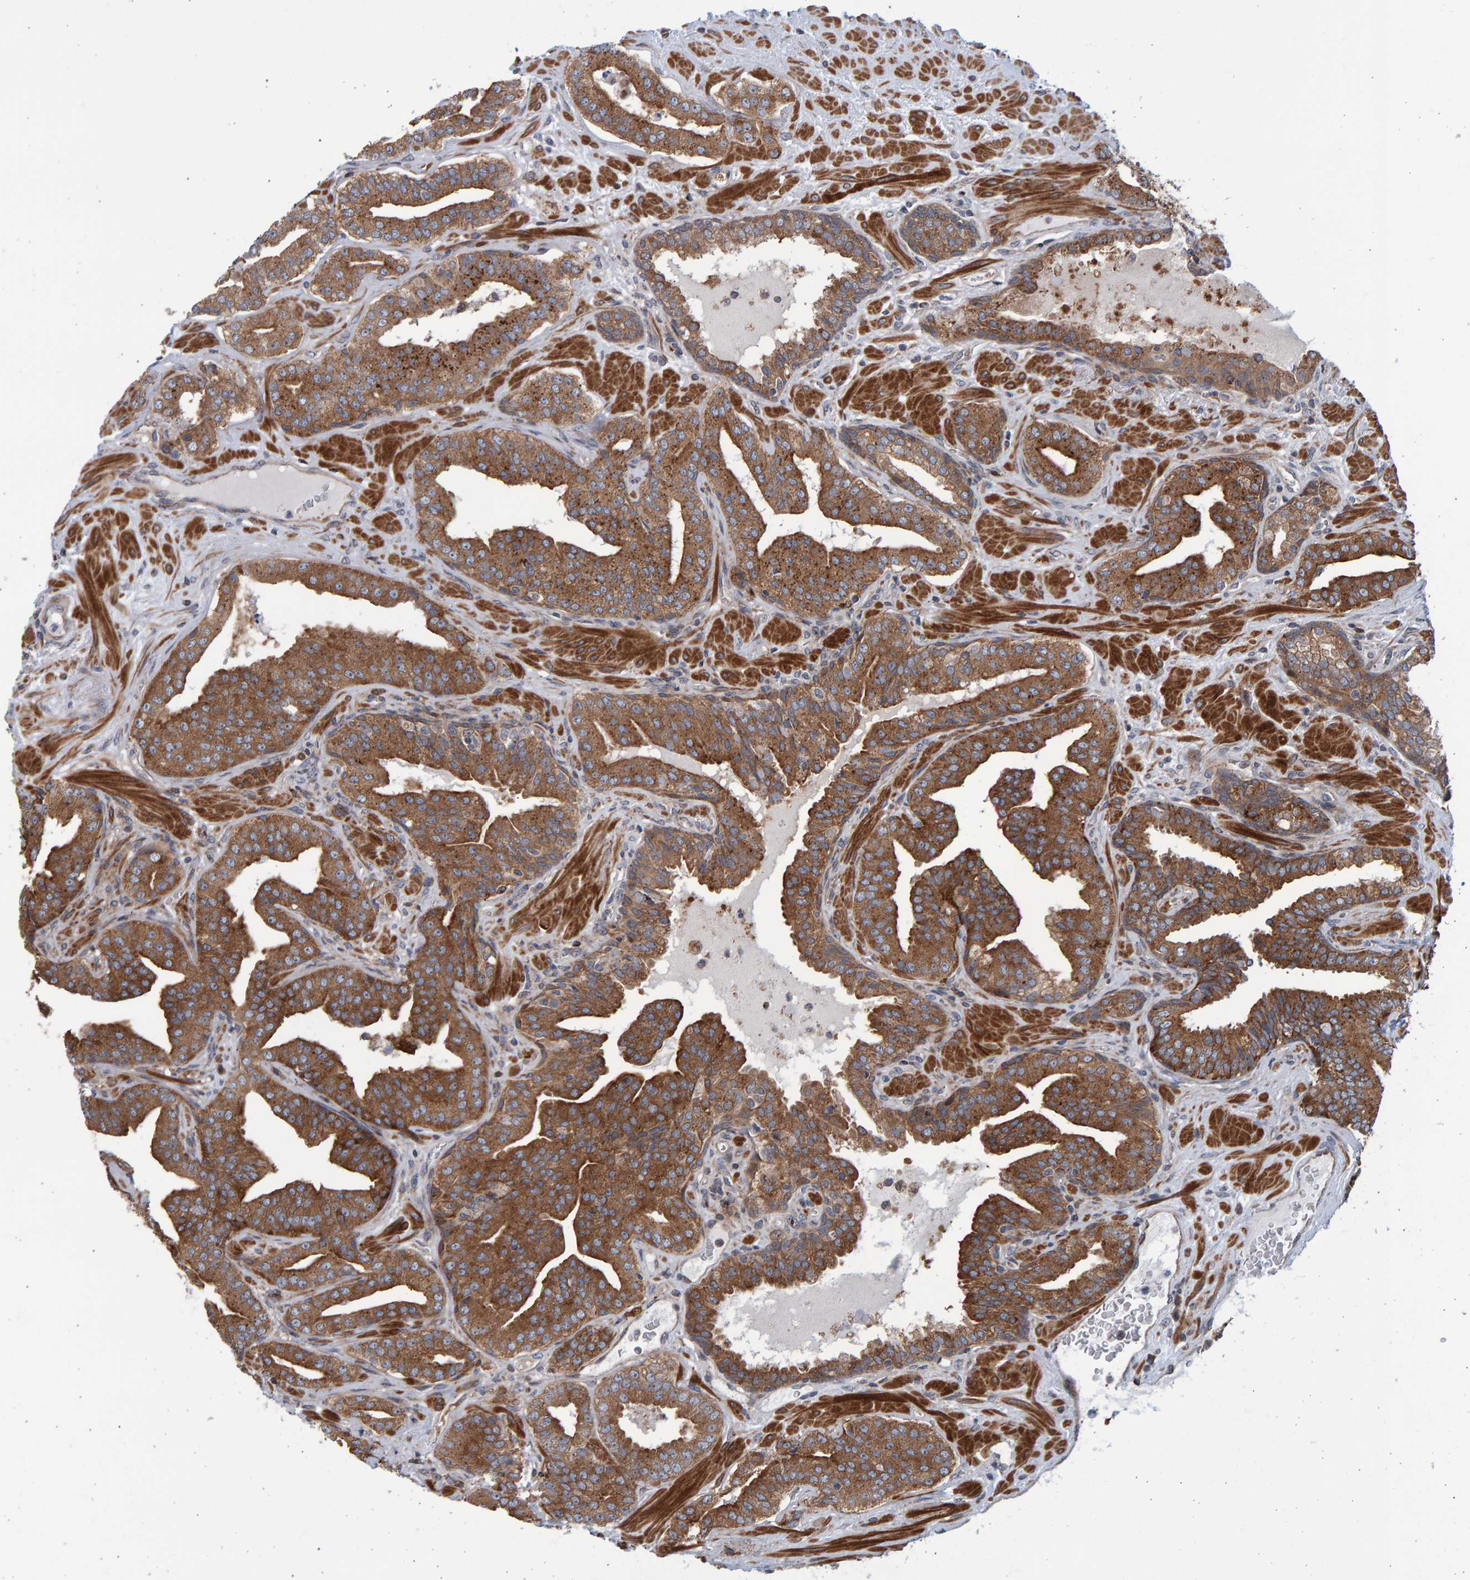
{"staining": {"intensity": "moderate", "quantity": ">75%", "location": "cytoplasmic/membranous"}, "tissue": "prostate cancer", "cell_type": "Tumor cells", "image_type": "cancer", "snomed": [{"axis": "morphology", "description": "Adenocarcinoma, Low grade"}, {"axis": "topography", "description": "Prostate"}], "caption": "A photomicrograph showing moderate cytoplasmic/membranous staining in about >75% of tumor cells in prostate low-grade adenocarcinoma, as visualized by brown immunohistochemical staining.", "gene": "LRBA", "patient": {"sex": "male", "age": 62}}